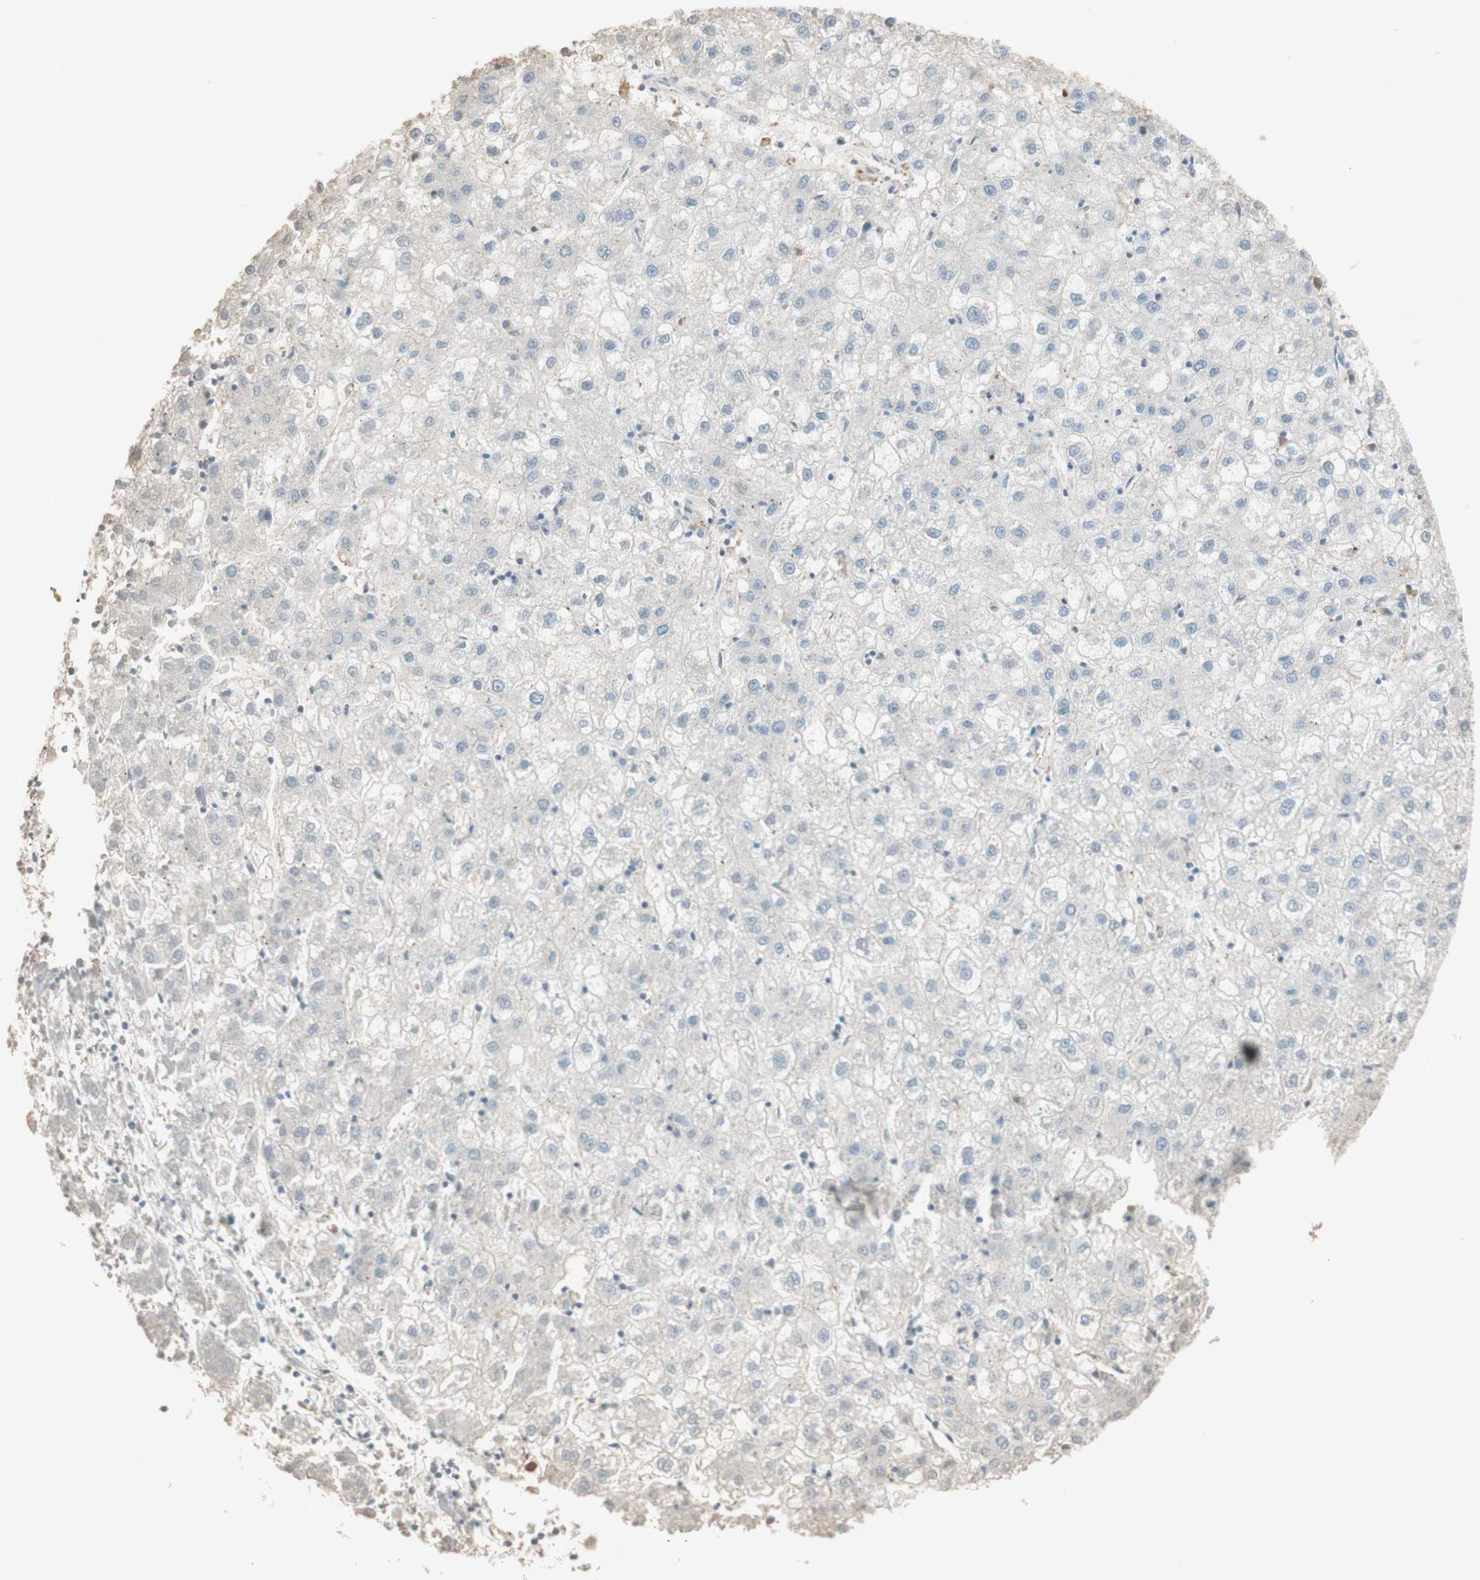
{"staining": {"intensity": "negative", "quantity": "none", "location": "none"}, "tissue": "liver cancer", "cell_type": "Tumor cells", "image_type": "cancer", "snomed": [{"axis": "morphology", "description": "Carcinoma, Hepatocellular, NOS"}, {"axis": "topography", "description": "Liver"}], "caption": "Immunohistochemistry (IHC) image of neoplastic tissue: liver cancer stained with DAB reveals no significant protein positivity in tumor cells. (Stains: DAB (3,3'-diaminobenzidine) immunohistochemistry with hematoxylin counter stain, Microscopy: brightfield microscopy at high magnification).", "gene": "IFNG", "patient": {"sex": "male", "age": 72}}